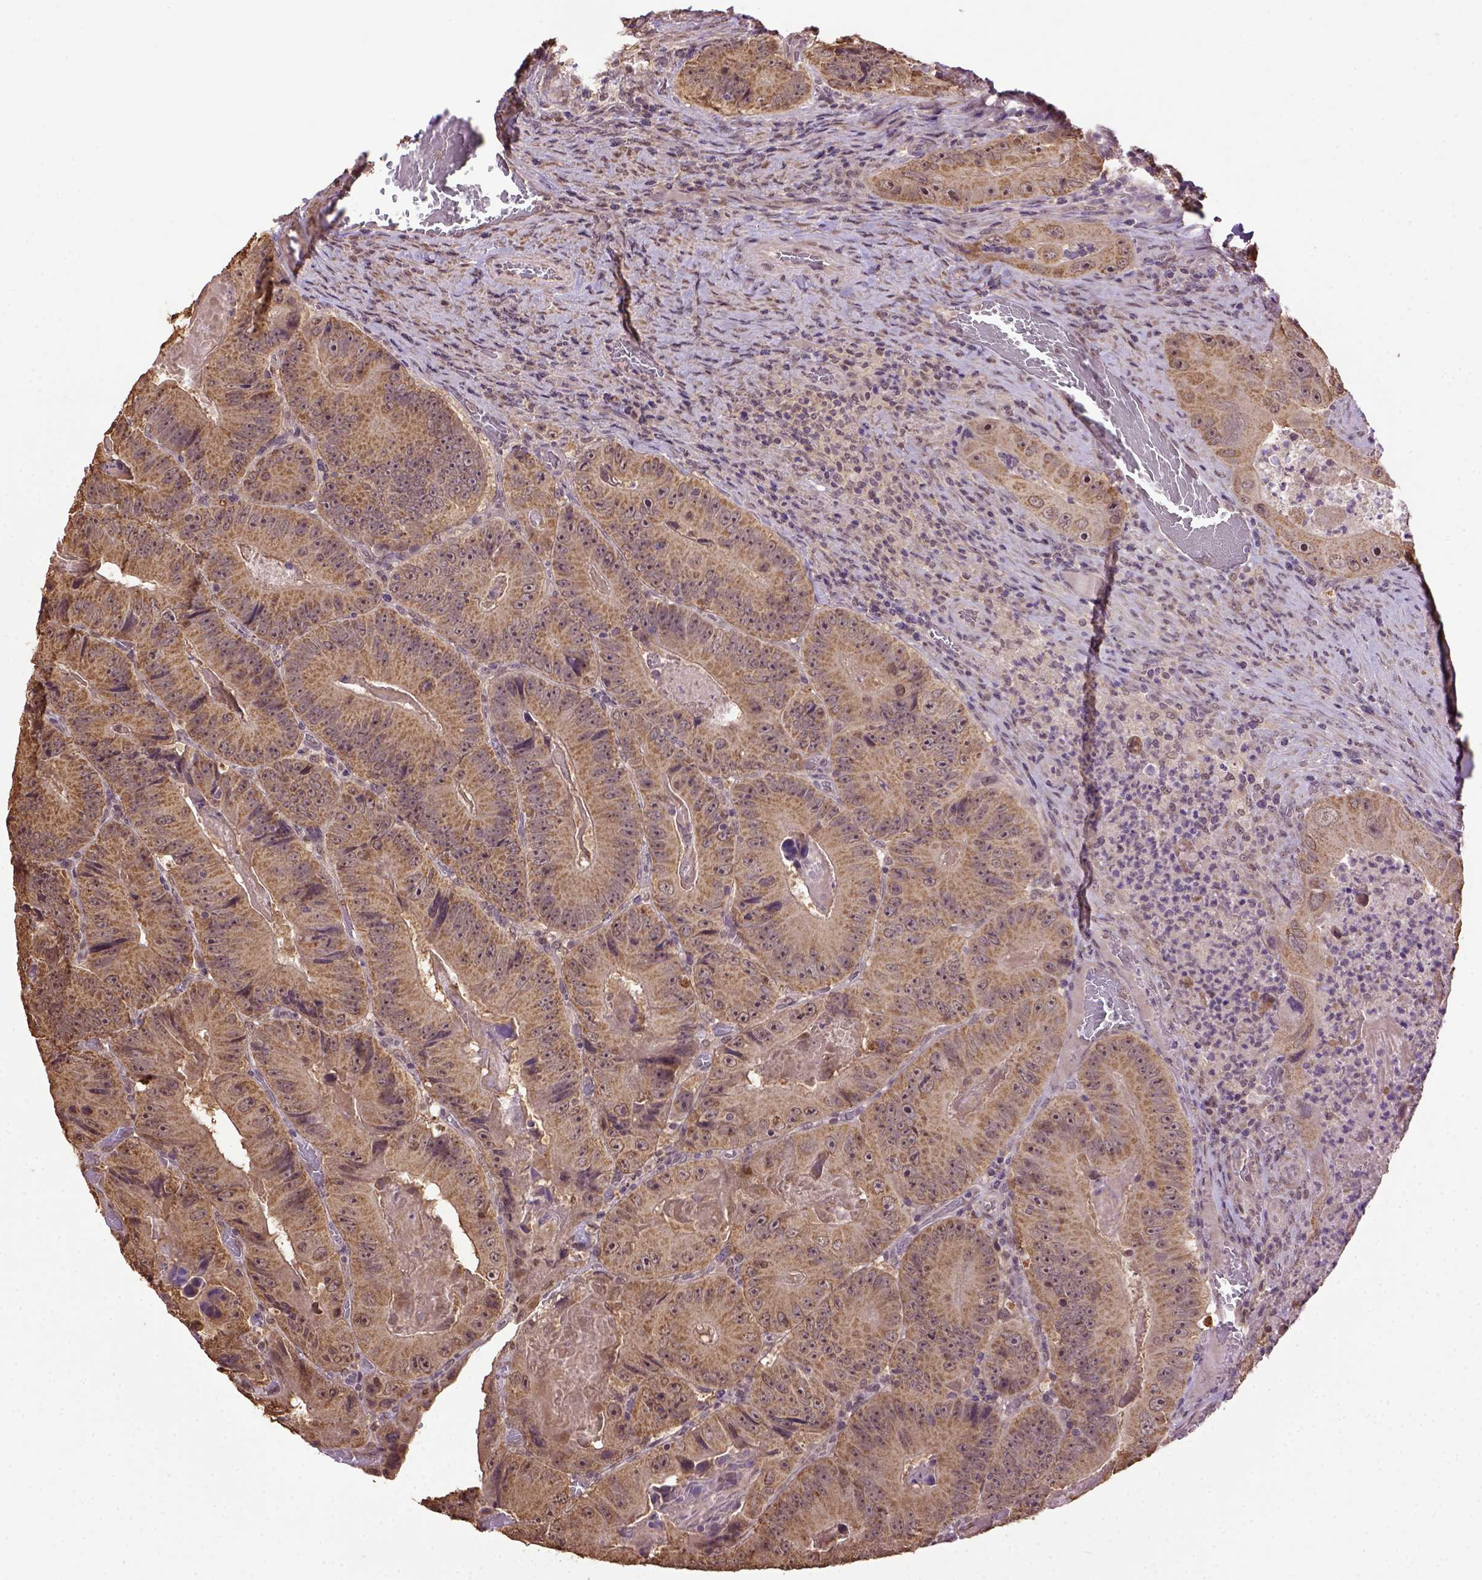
{"staining": {"intensity": "moderate", "quantity": ">75%", "location": "cytoplasmic/membranous"}, "tissue": "colorectal cancer", "cell_type": "Tumor cells", "image_type": "cancer", "snomed": [{"axis": "morphology", "description": "Adenocarcinoma, NOS"}, {"axis": "topography", "description": "Colon"}], "caption": "Colorectal cancer stained for a protein (brown) shows moderate cytoplasmic/membranous positive staining in about >75% of tumor cells.", "gene": "WDR17", "patient": {"sex": "female", "age": 86}}